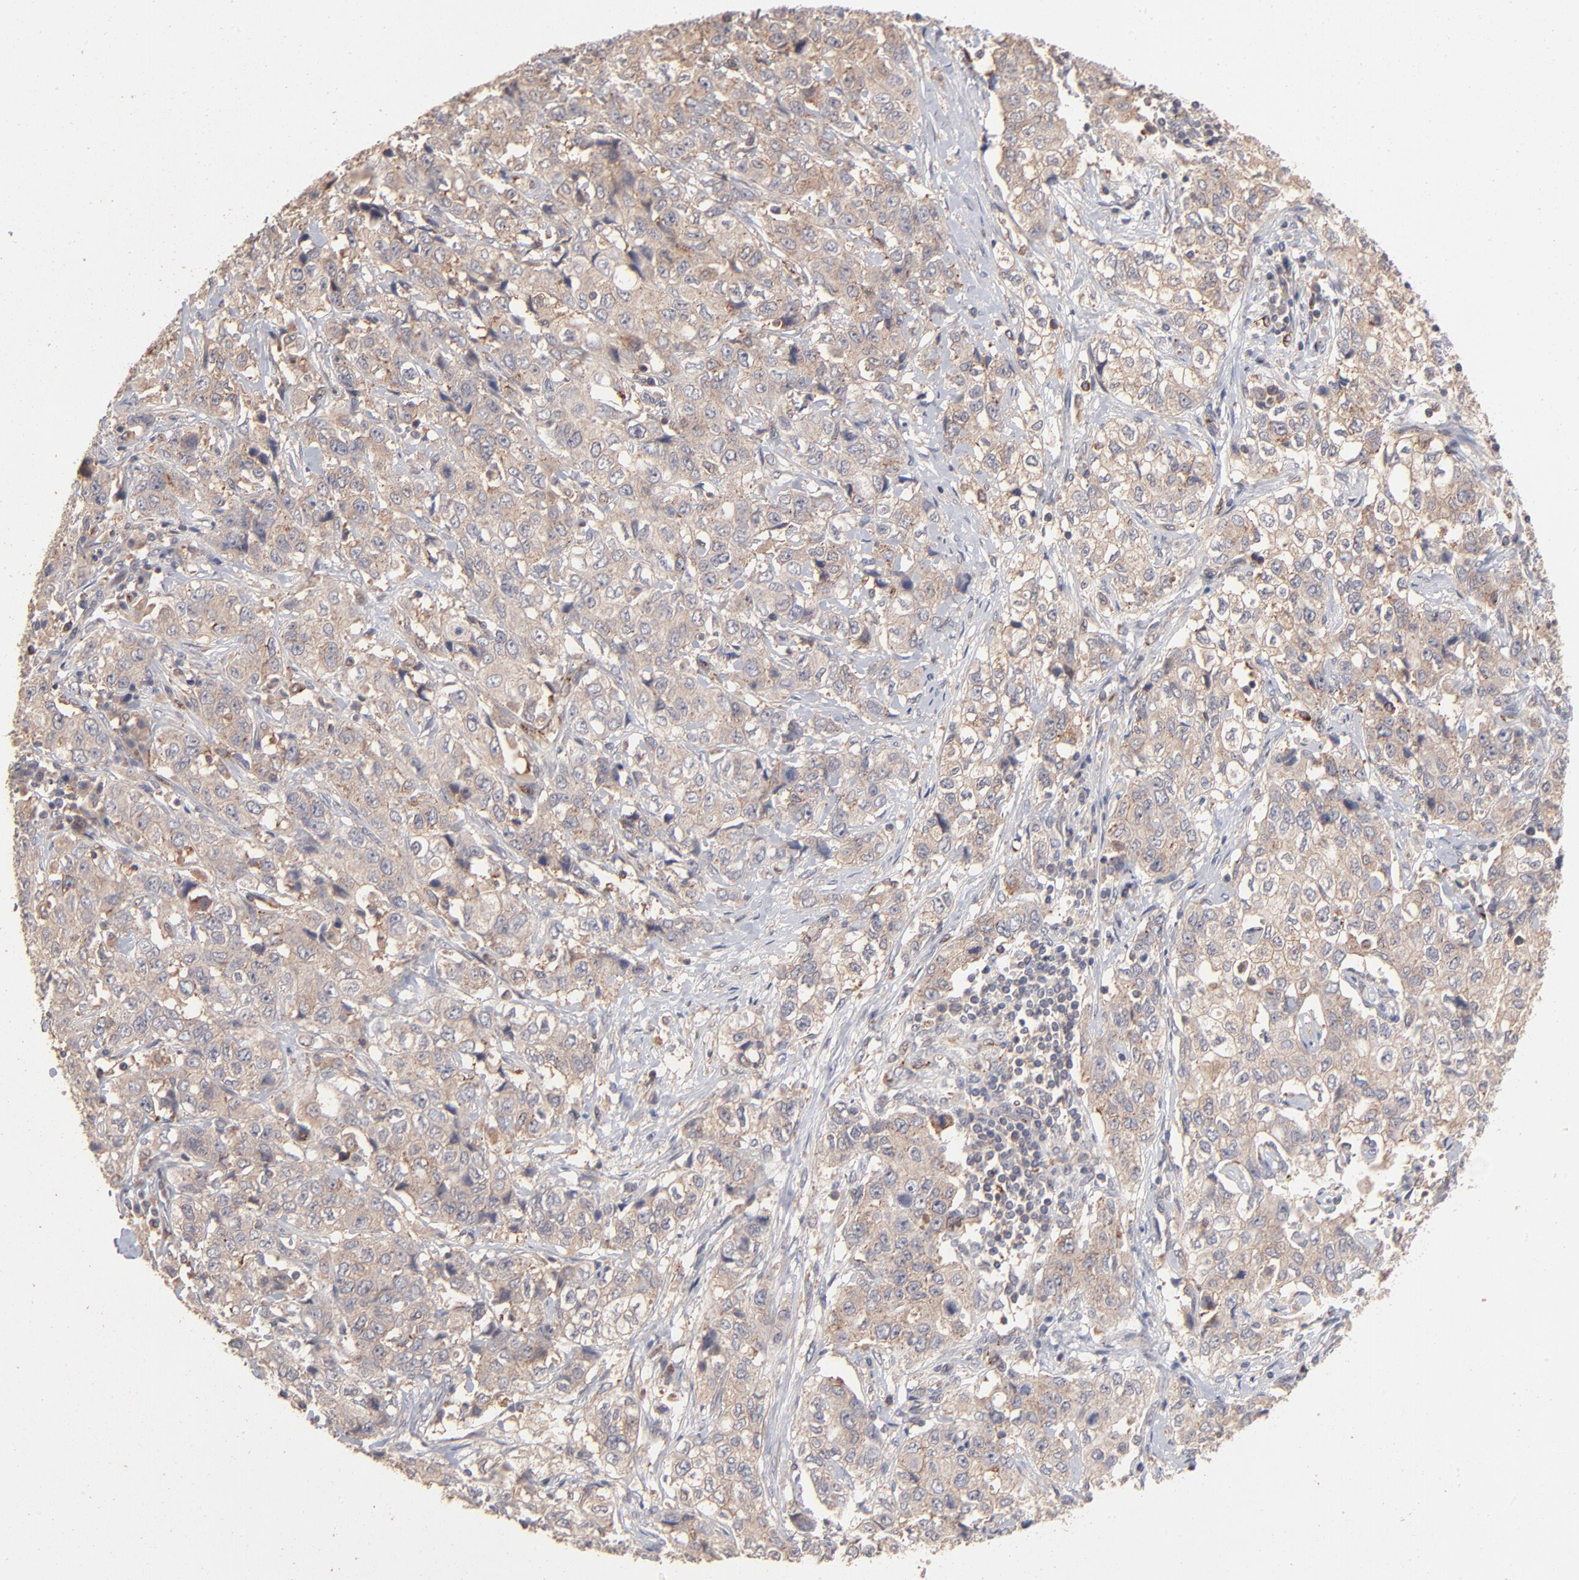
{"staining": {"intensity": "weak", "quantity": ">75%", "location": "cytoplasmic/membranous"}, "tissue": "stomach cancer", "cell_type": "Tumor cells", "image_type": "cancer", "snomed": [{"axis": "morphology", "description": "Adenocarcinoma, NOS"}, {"axis": "topography", "description": "Stomach"}], "caption": "Protein staining demonstrates weak cytoplasmic/membranous expression in approximately >75% of tumor cells in stomach cancer (adenocarcinoma). (IHC, brightfield microscopy, high magnification).", "gene": "IVNS1ABP", "patient": {"sex": "male", "age": 48}}